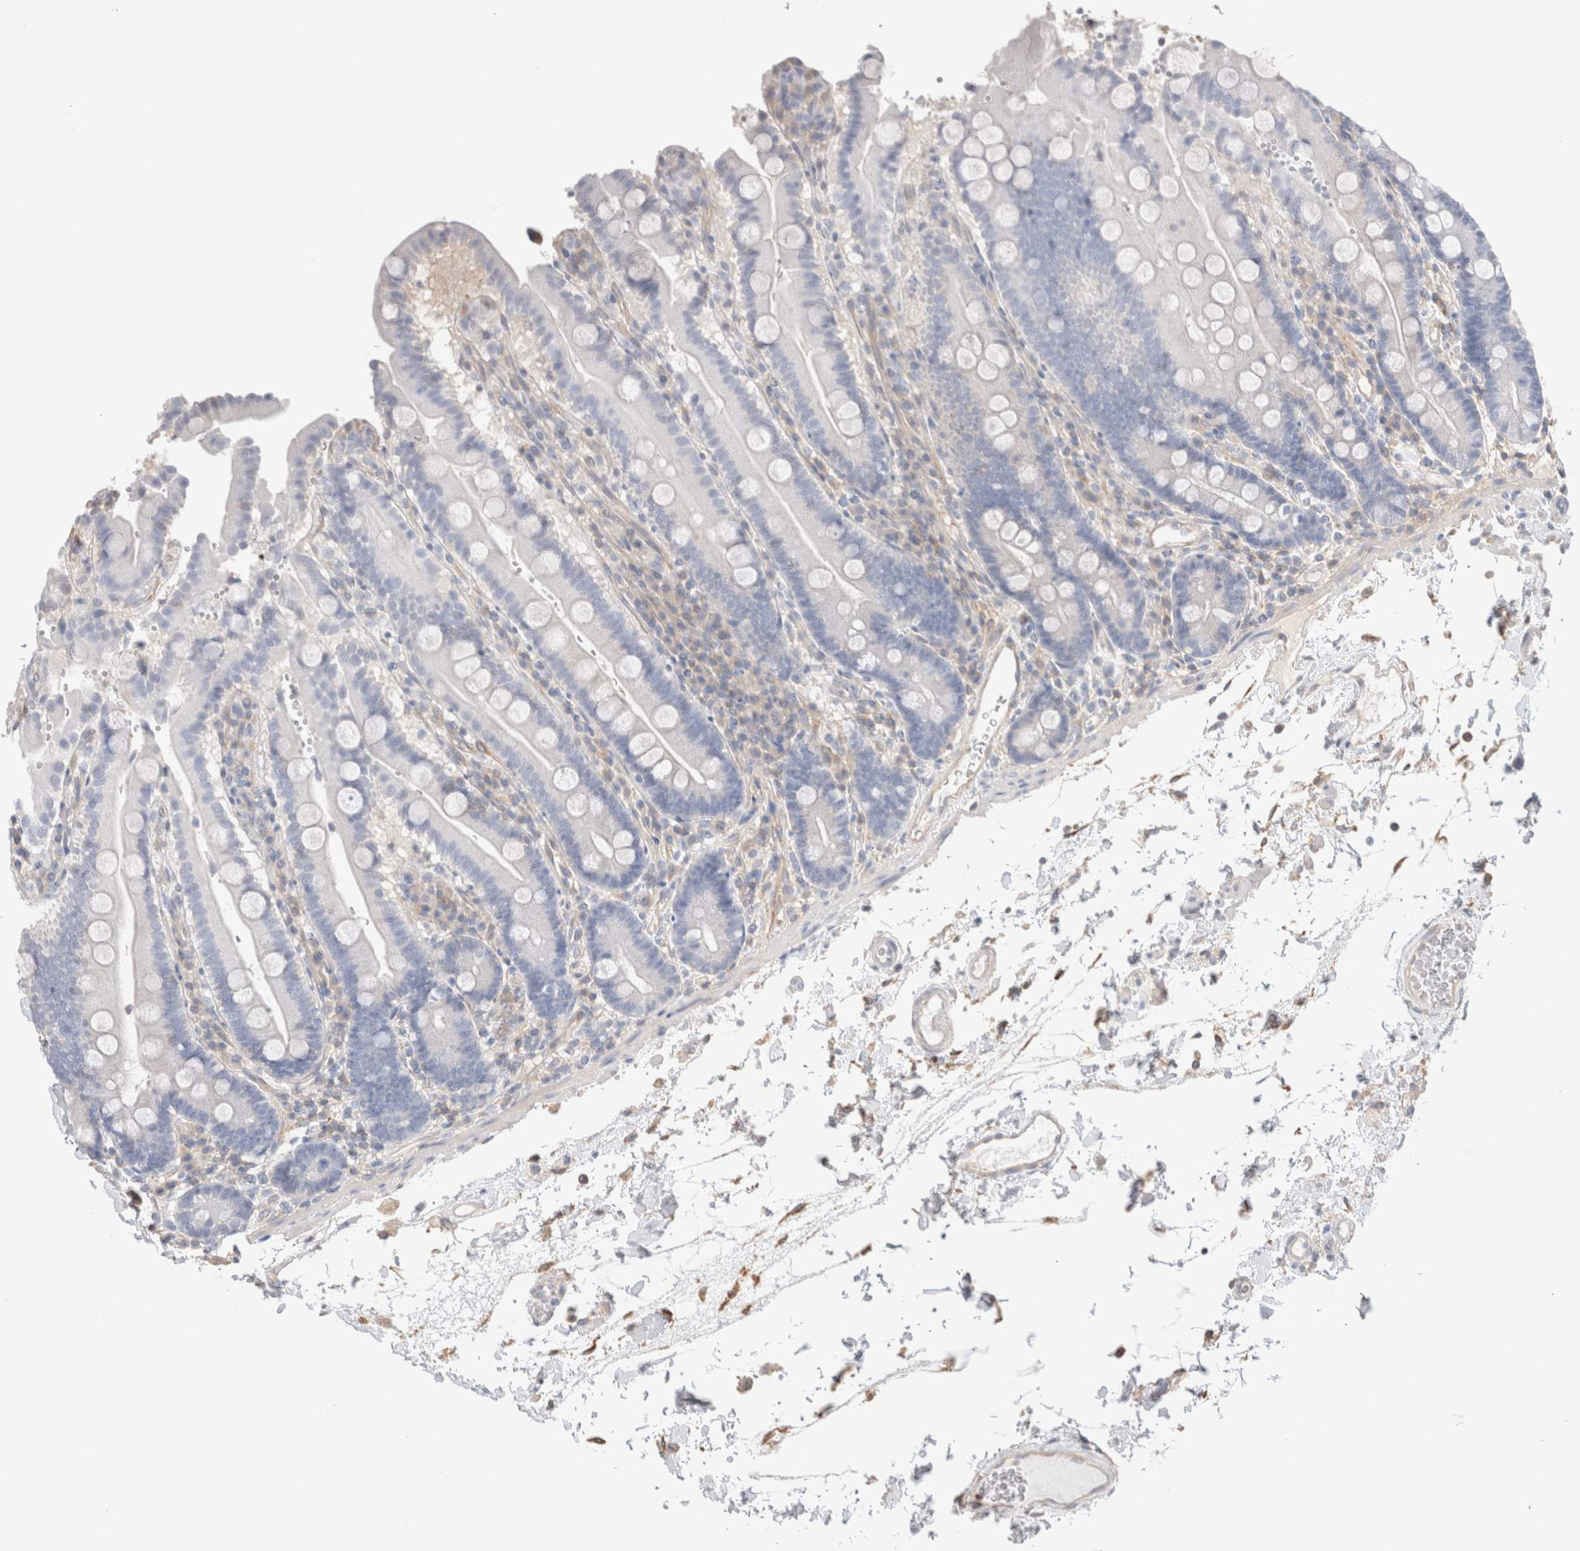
{"staining": {"intensity": "weak", "quantity": "<25%", "location": "cytoplasmic/membranous"}, "tissue": "duodenum", "cell_type": "Glandular cells", "image_type": "normal", "snomed": [{"axis": "morphology", "description": "Normal tissue, NOS"}, {"axis": "topography", "description": "Small intestine, NOS"}], "caption": "The image shows no staining of glandular cells in normal duodenum. (Brightfield microscopy of DAB (3,3'-diaminobenzidine) IHC at high magnification).", "gene": "CAPN2", "patient": {"sex": "female", "age": 71}}